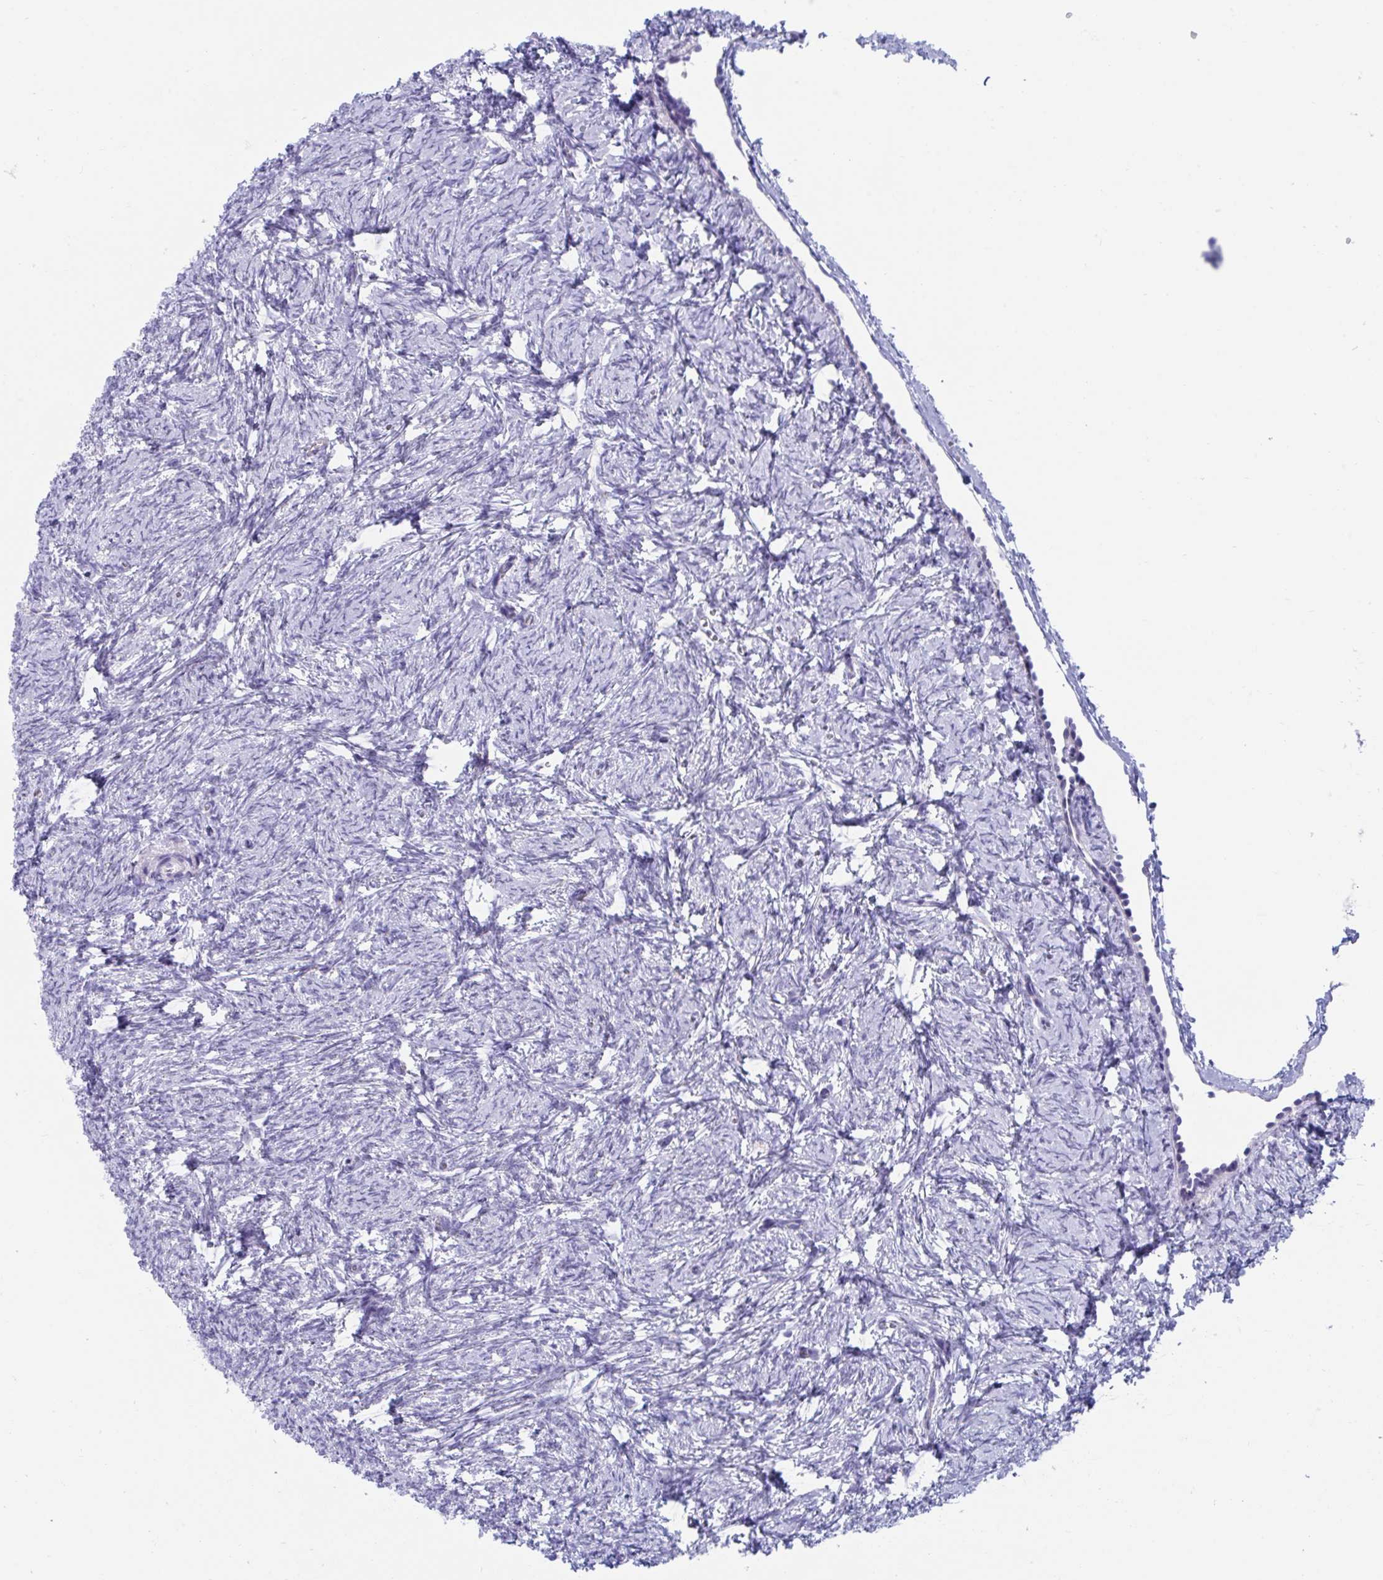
{"staining": {"intensity": "negative", "quantity": "none", "location": "none"}, "tissue": "ovary", "cell_type": "Follicle cells", "image_type": "normal", "snomed": [{"axis": "morphology", "description": "Normal tissue, NOS"}, {"axis": "topography", "description": "Ovary"}], "caption": "Follicle cells show no significant protein staining in unremarkable ovary. The staining is performed using DAB (3,3'-diaminobenzidine) brown chromogen with nuclei counter-stained in using hematoxylin.", "gene": "TTC30A", "patient": {"sex": "female", "age": 41}}